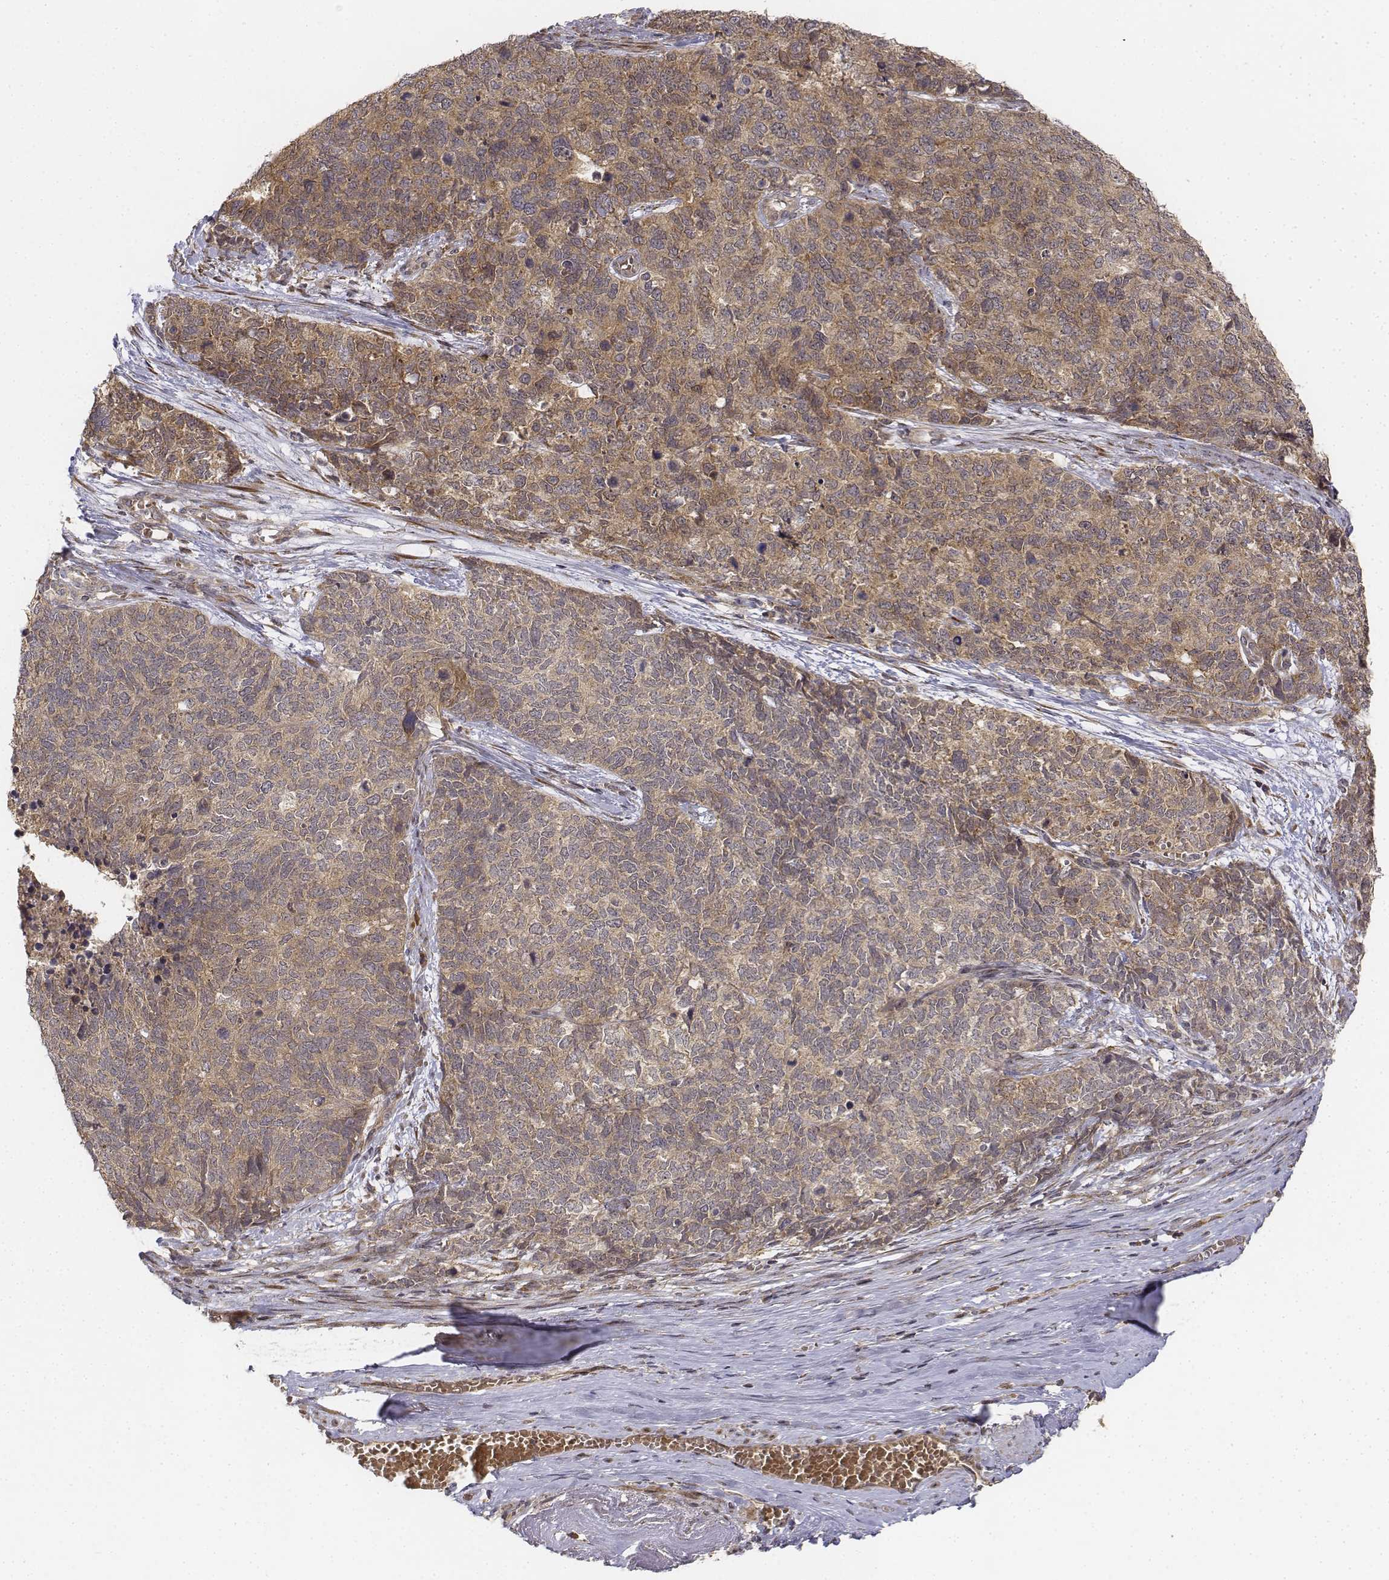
{"staining": {"intensity": "weak", "quantity": ">75%", "location": "cytoplasmic/membranous"}, "tissue": "cervical cancer", "cell_type": "Tumor cells", "image_type": "cancer", "snomed": [{"axis": "morphology", "description": "Squamous cell carcinoma, NOS"}, {"axis": "topography", "description": "Cervix"}], "caption": "A histopathology image of human cervical cancer (squamous cell carcinoma) stained for a protein displays weak cytoplasmic/membranous brown staining in tumor cells. Using DAB (brown) and hematoxylin (blue) stains, captured at high magnification using brightfield microscopy.", "gene": "FBXO21", "patient": {"sex": "female", "age": 63}}